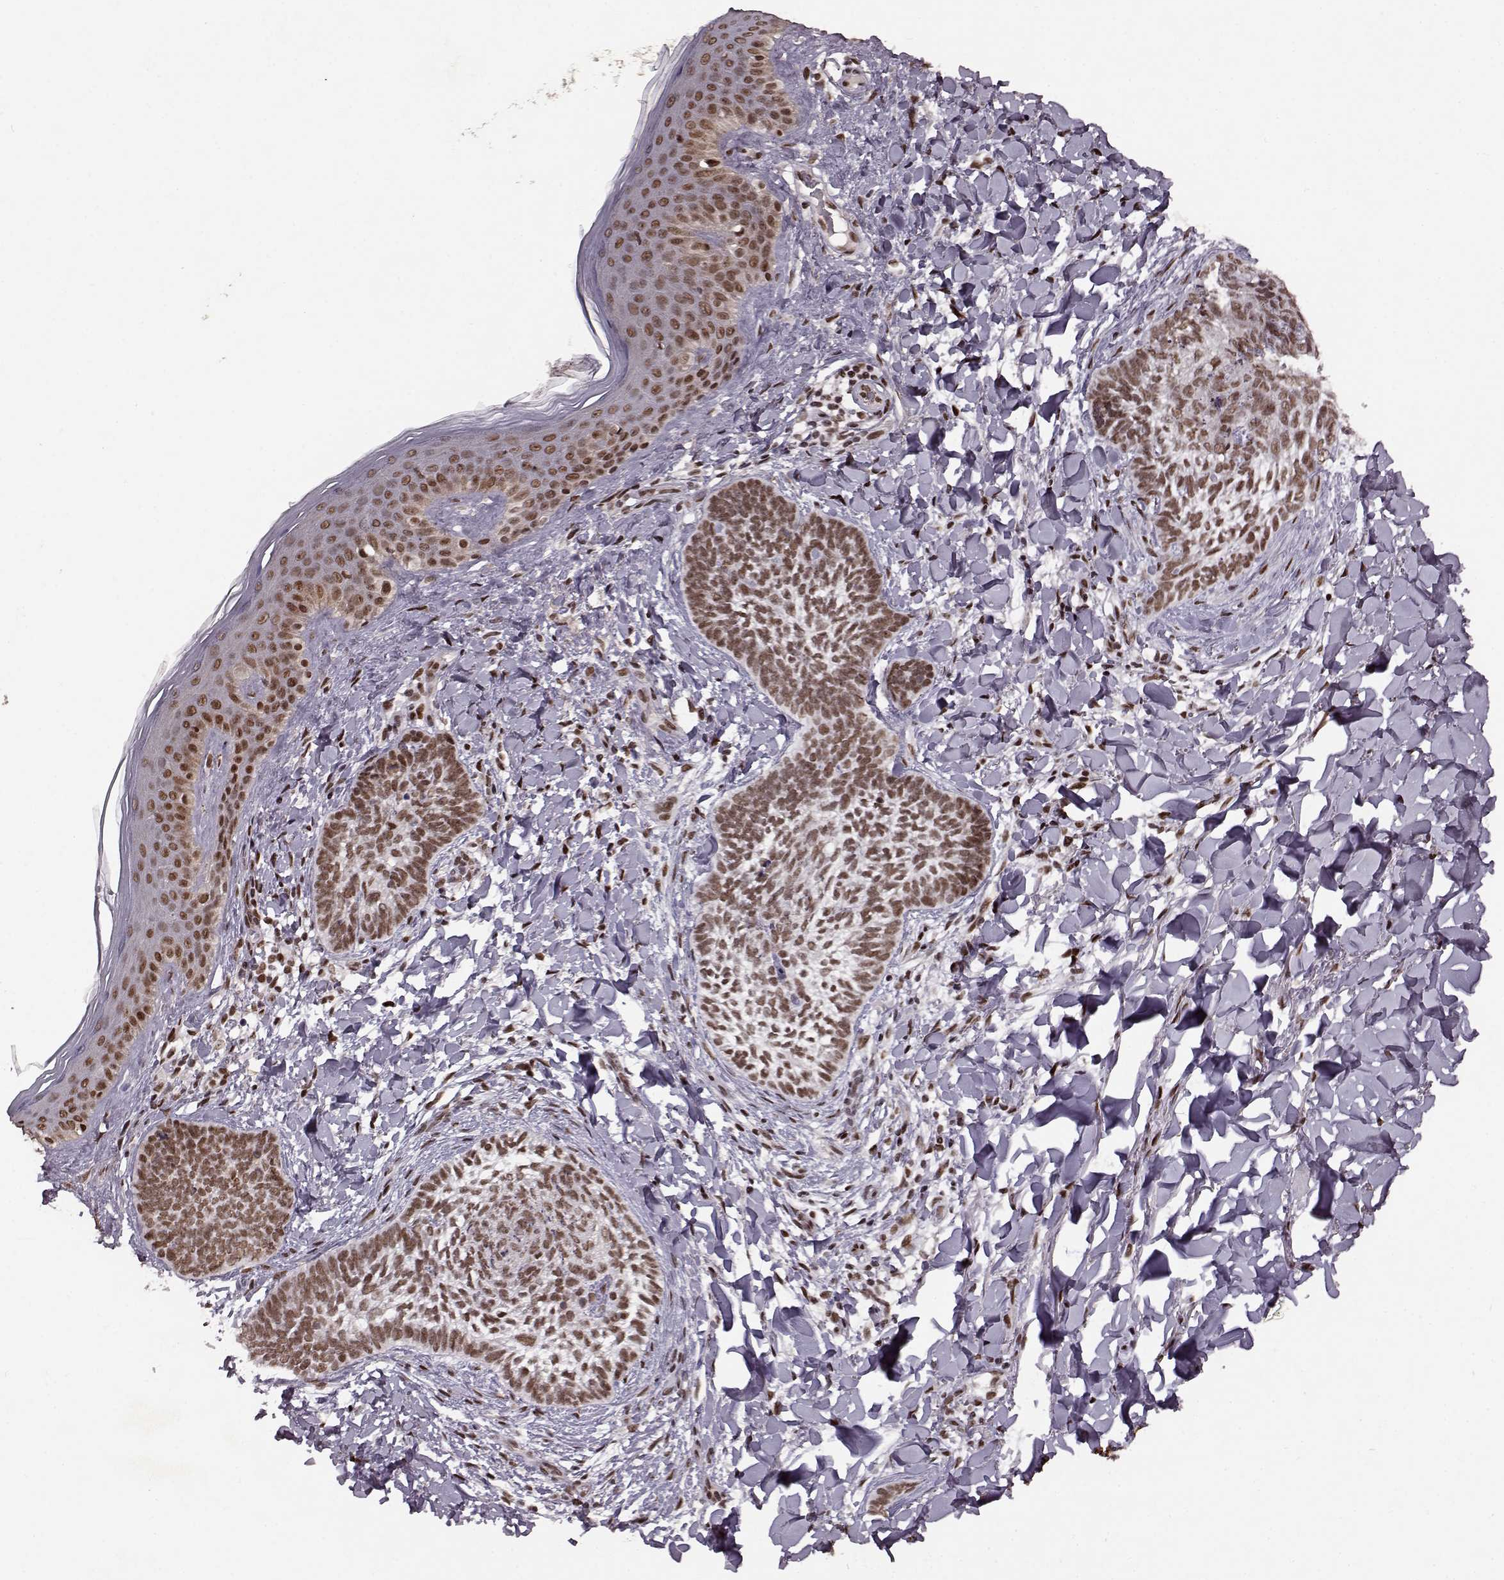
{"staining": {"intensity": "moderate", "quantity": ">75%", "location": "nuclear"}, "tissue": "skin cancer", "cell_type": "Tumor cells", "image_type": "cancer", "snomed": [{"axis": "morphology", "description": "Normal tissue, NOS"}, {"axis": "morphology", "description": "Basal cell carcinoma"}, {"axis": "topography", "description": "Skin"}], "caption": "DAB immunohistochemical staining of basal cell carcinoma (skin) shows moderate nuclear protein expression in about >75% of tumor cells.", "gene": "RRAGD", "patient": {"sex": "male", "age": 46}}